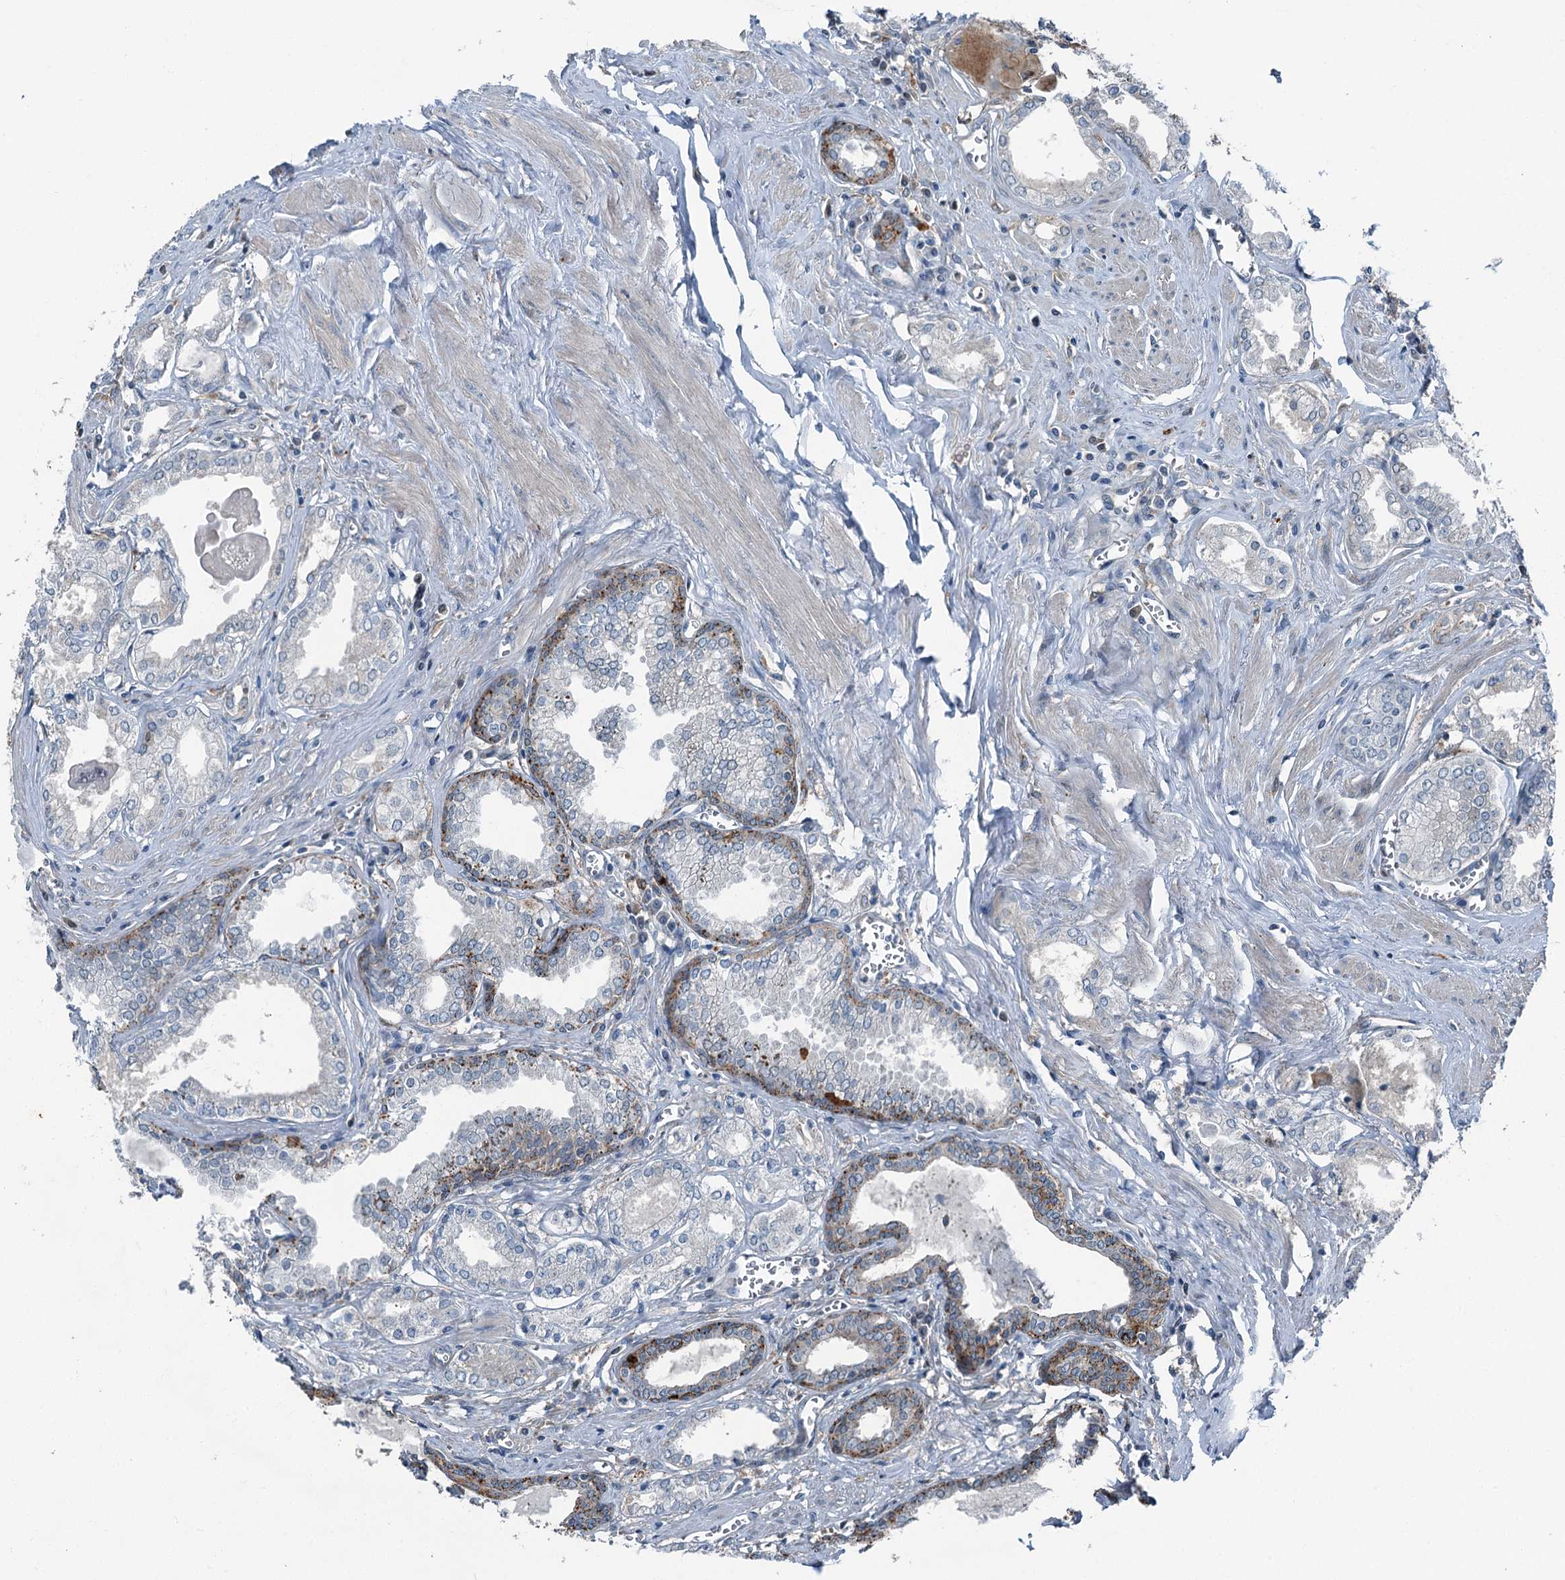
{"staining": {"intensity": "negative", "quantity": "none", "location": "none"}, "tissue": "prostate cancer", "cell_type": "Tumor cells", "image_type": "cancer", "snomed": [{"axis": "morphology", "description": "Adenocarcinoma, Low grade"}, {"axis": "topography", "description": "Prostate"}], "caption": "A micrograph of human prostate cancer is negative for staining in tumor cells.", "gene": "AXL", "patient": {"sex": "male", "age": 60}}